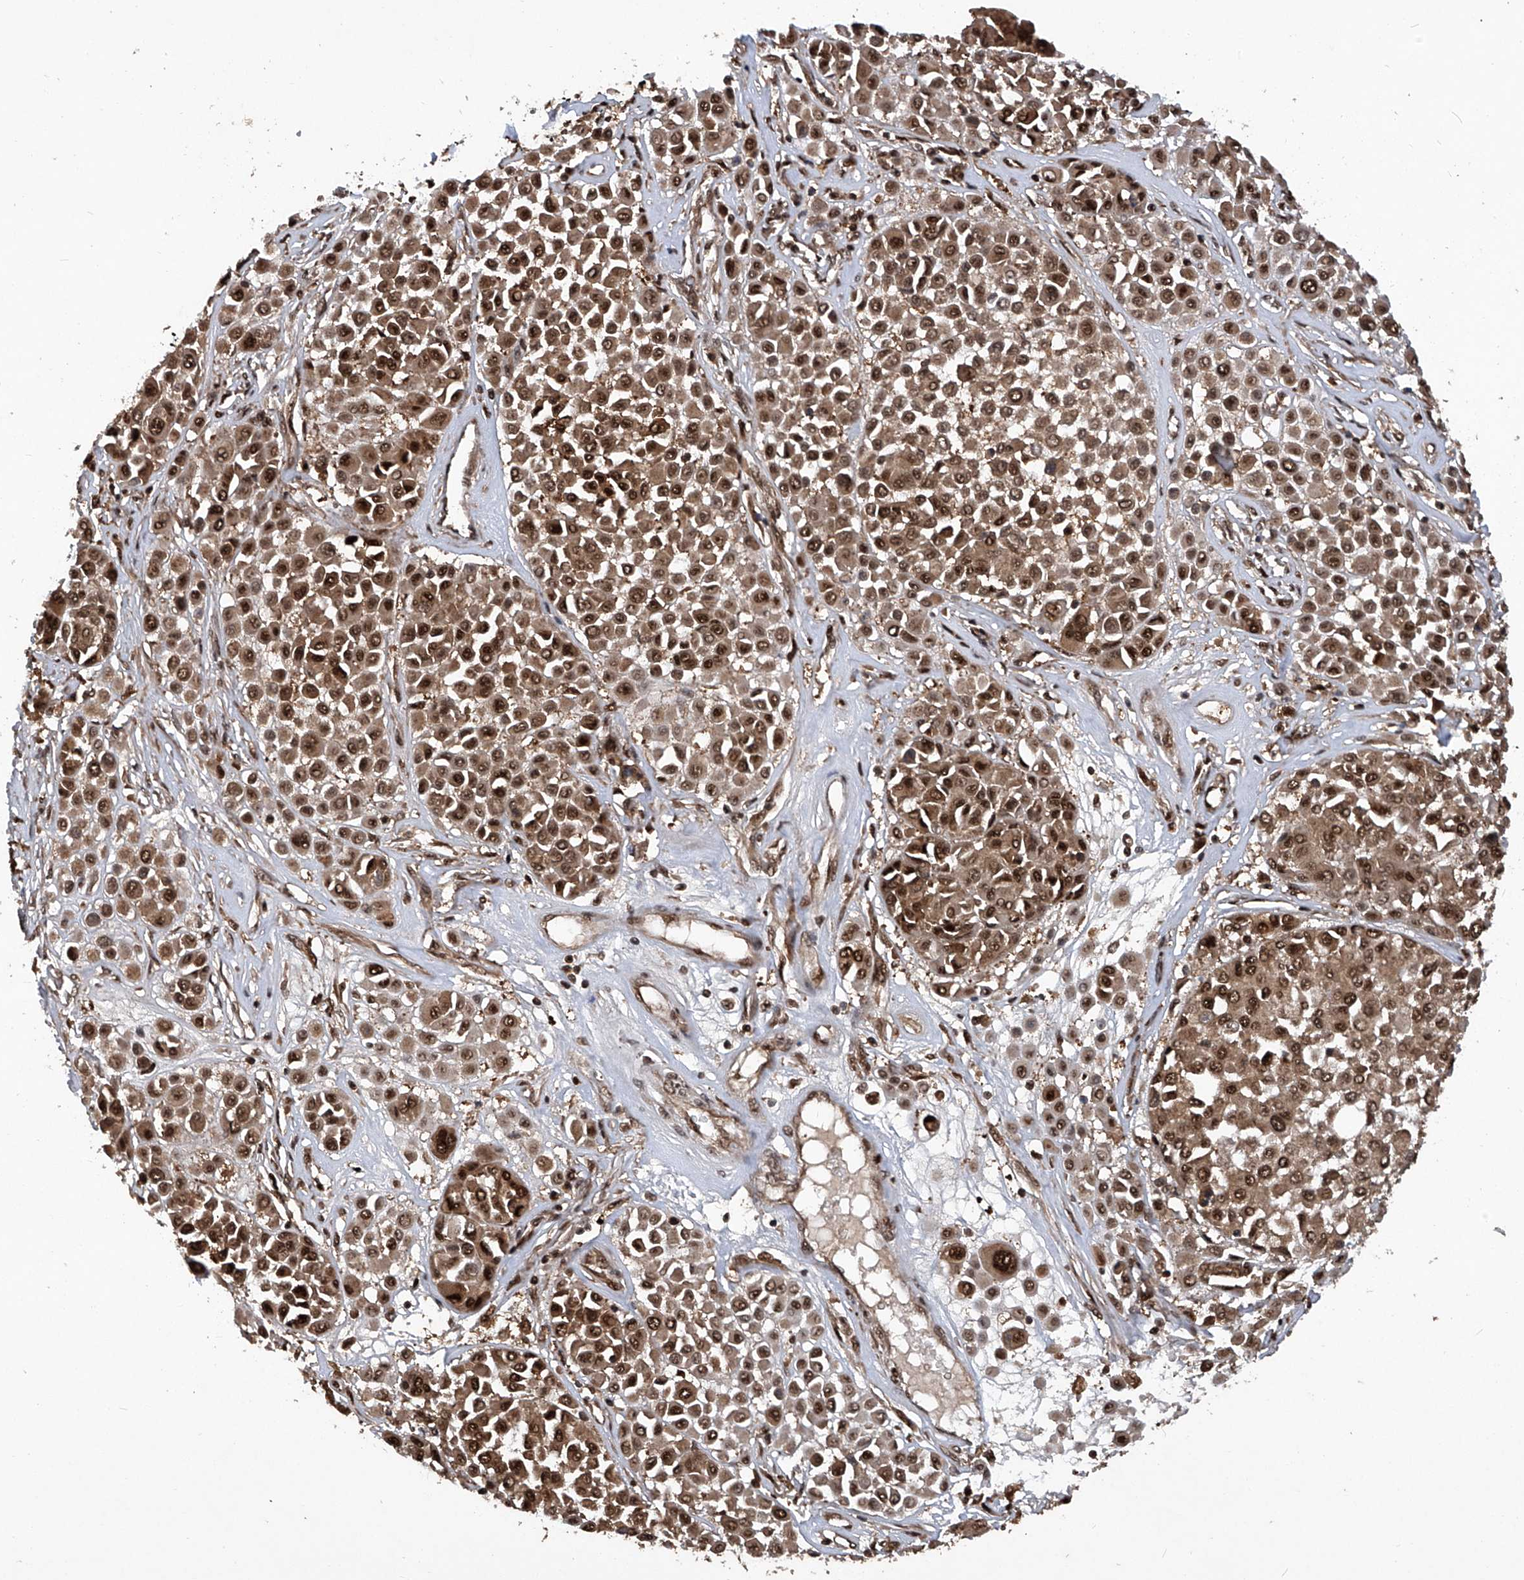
{"staining": {"intensity": "strong", "quantity": ">75%", "location": "cytoplasmic/membranous,nuclear"}, "tissue": "melanoma", "cell_type": "Tumor cells", "image_type": "cancer", "snomed": [{"axis": "morphology", "description": "Malignant melanoma, Metastatic site"}, {"axis": "topography", "description": "Soft tissue"}], "caption": "Immunohistochemical staining of human melanoma reveals high levels of strong cytoplasmic/membranous and nuclear expression in approximately >75% of tumor cells. (DAB (3,3'-diaminobenzidine) = brown stain, brightfield microscopy at high magnification).", "gene": "PSMB1", "patient": {"sex": "male", "age": 41}}